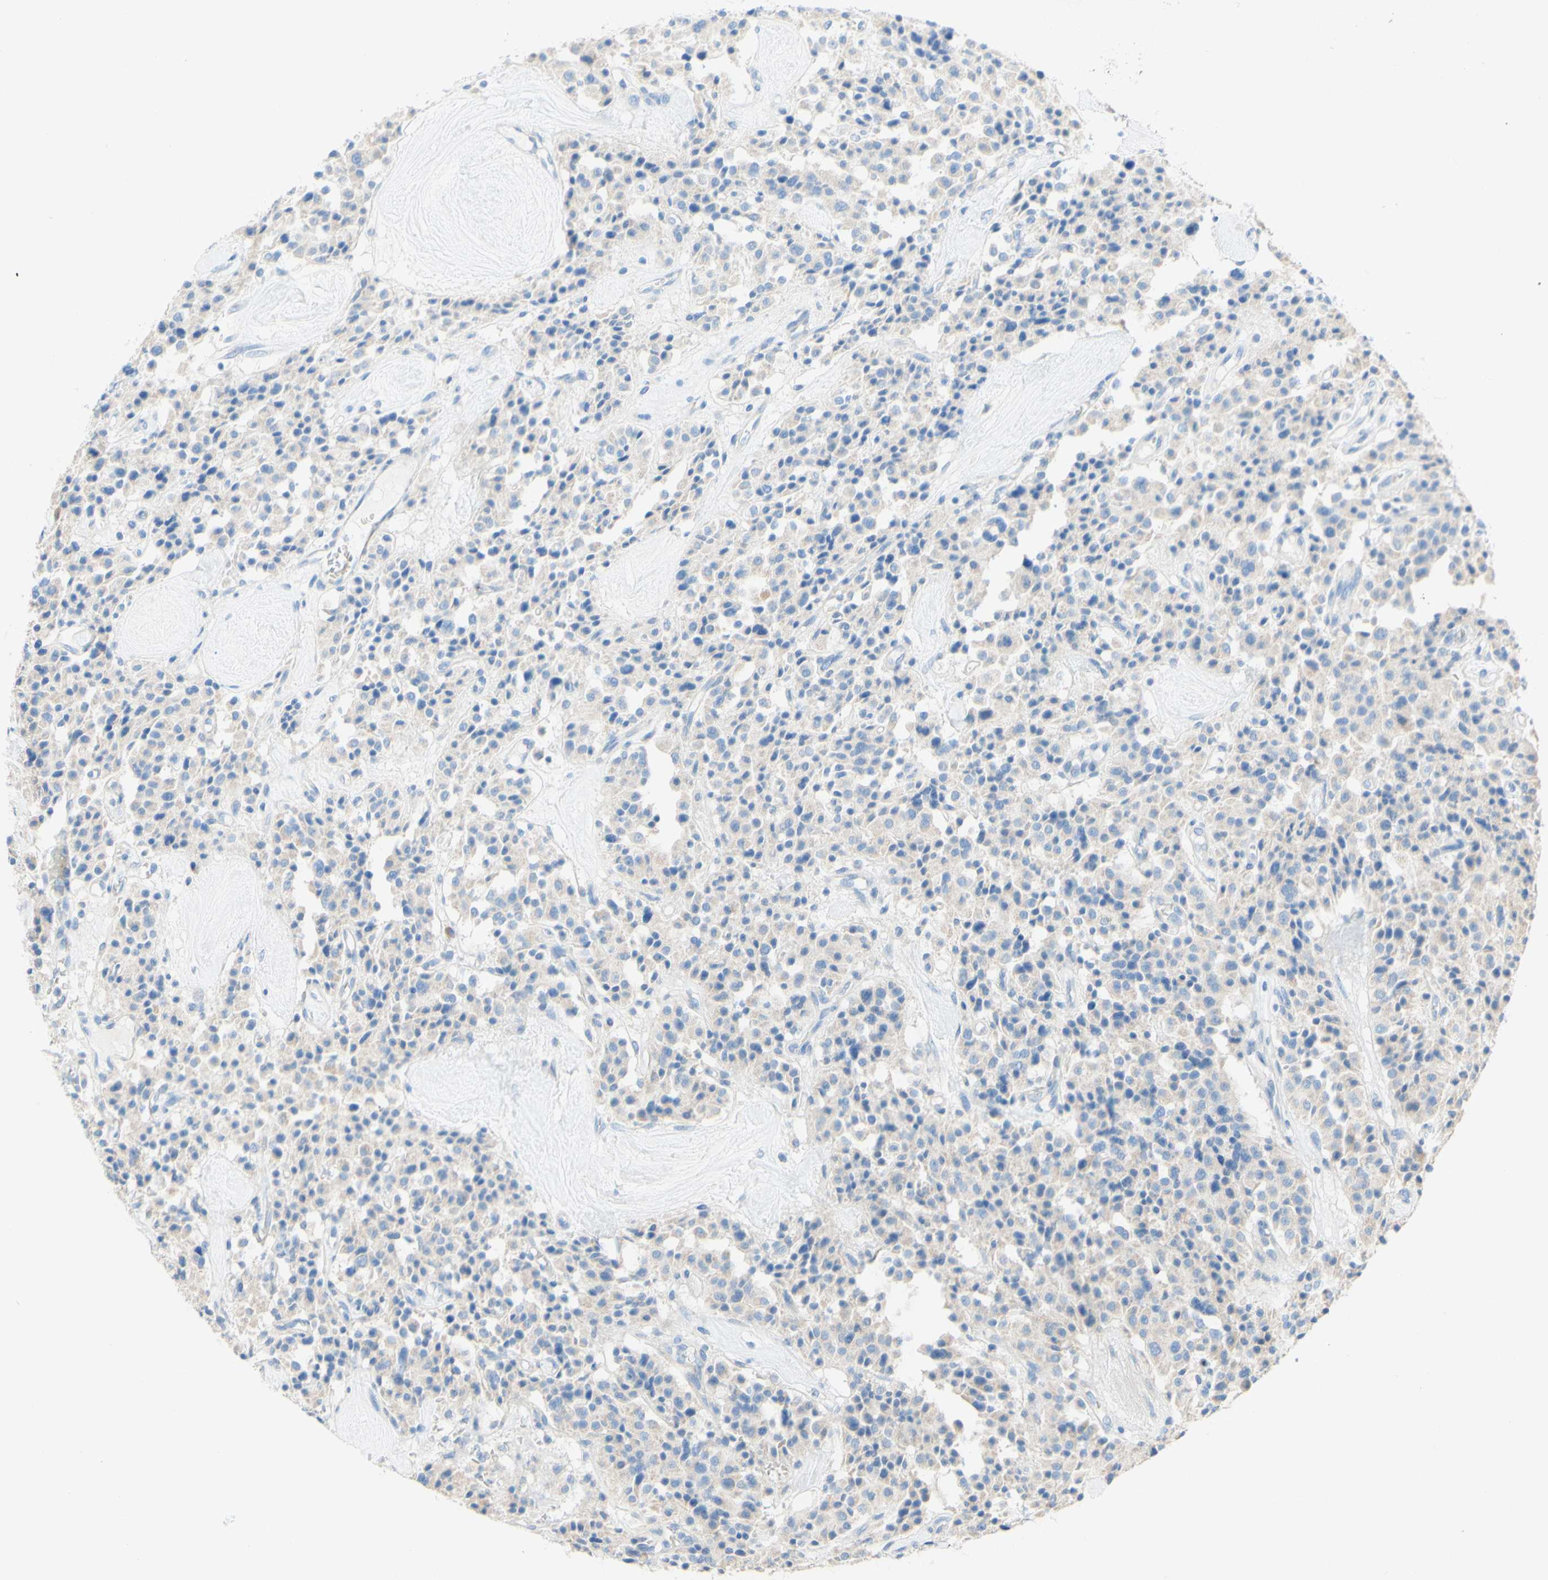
{"staining": {"intensity": "negative", "quantity": "none", "location": "none"}, "tissue": "carcinoid", "cell_type": "Tumor cells", "image_type": "cancer", "snomed": [{"axis": "morphology", "description": "Carcinoid, malignant, NOS"}, {"axis": "topography", "description": "Lung"}], "caption": "The photomicrograph shows no staining of tumor cells in carcinoid.", "gene": "ACADL", "patient": {"sex": "male", "age": 30}}